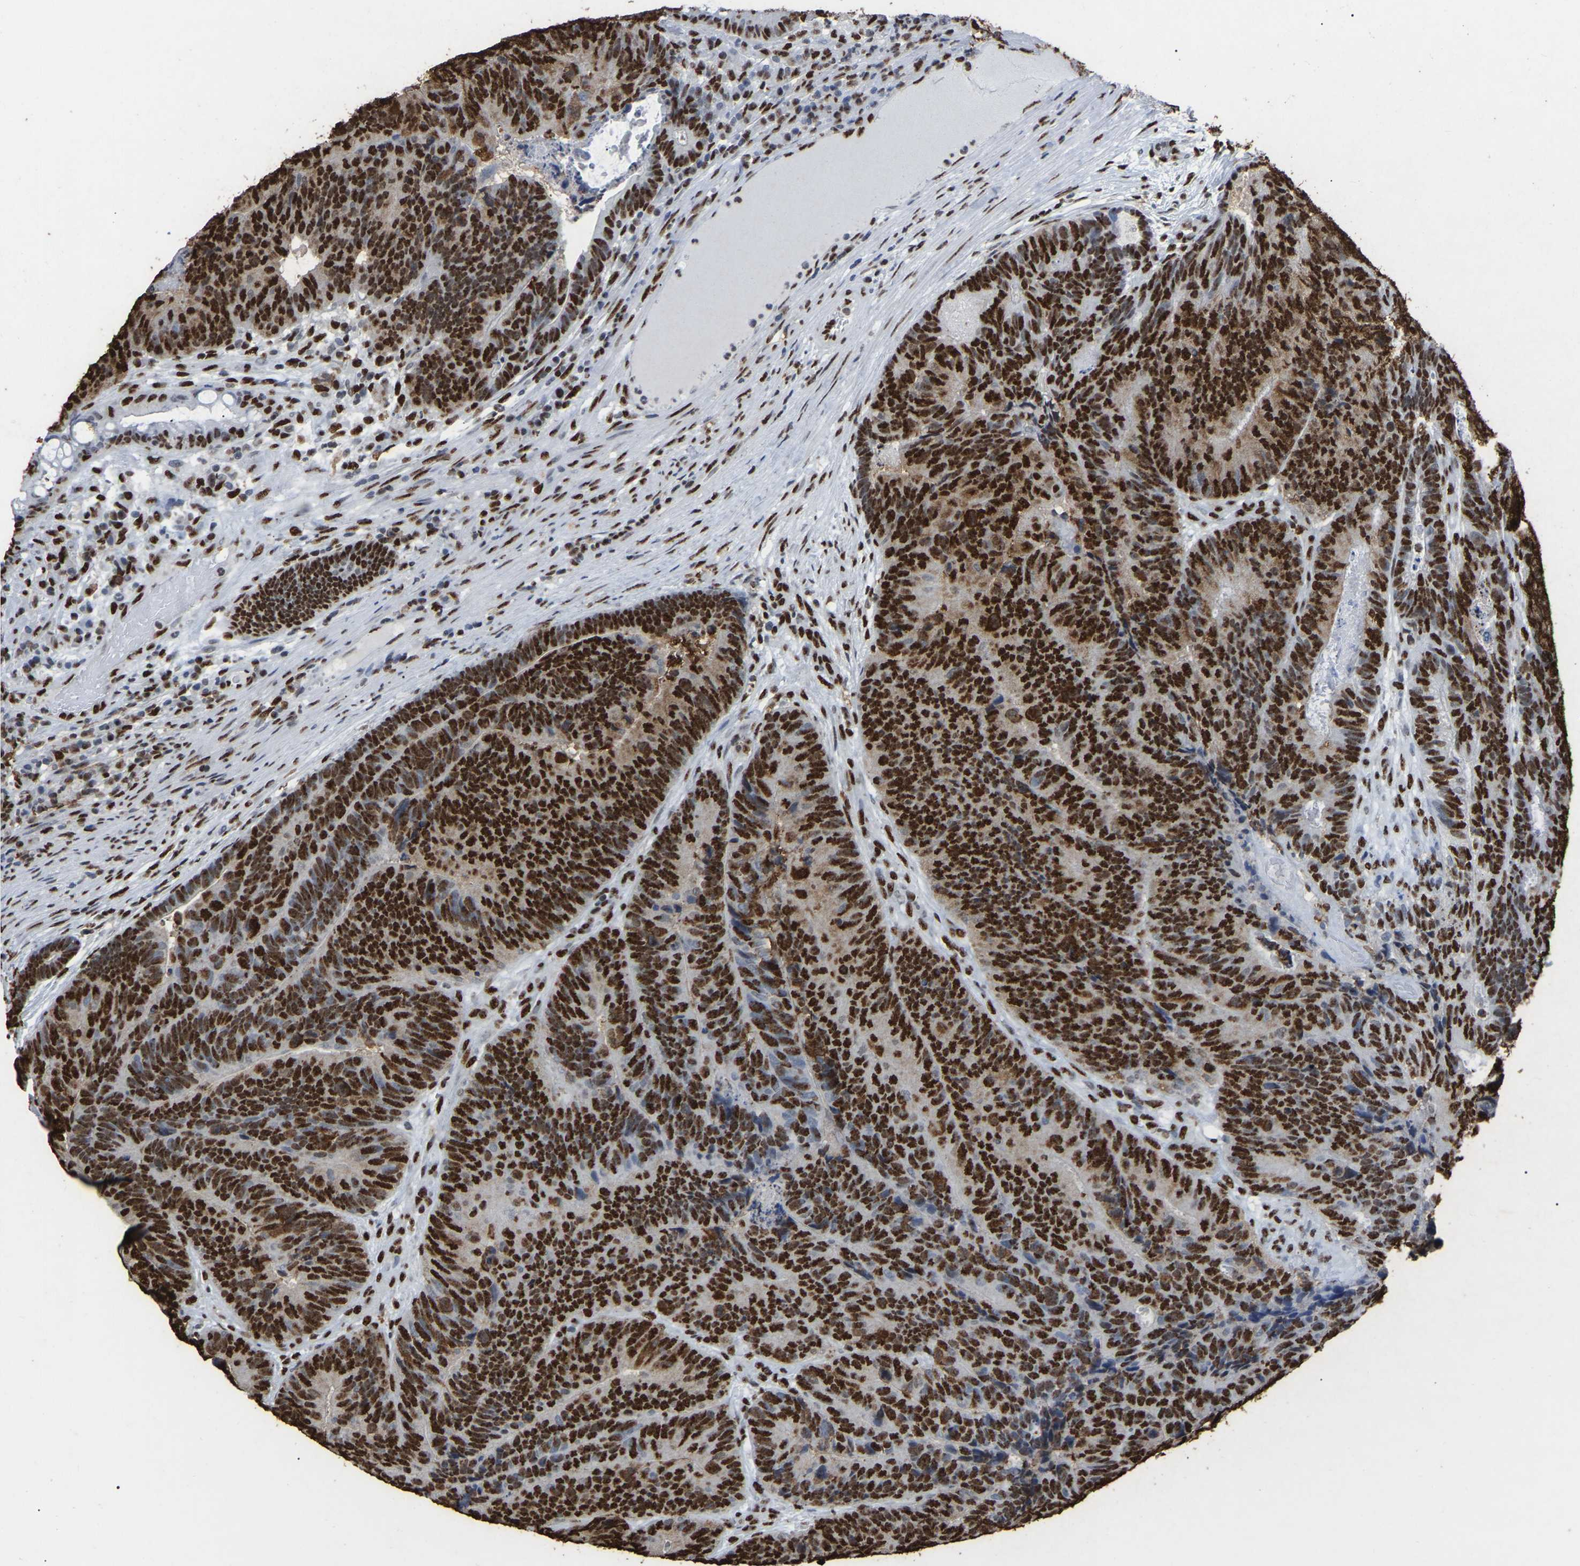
{"staining": {"intensity": "strong", "quantity": ">75%", "location": "nuclear"}, "tissue": "colorectal cancer", "cell_type": "Tumor cells", "image_type": "cancer", "snomed": [{"axis": "morphology", "description": "Adenocarcinoma, NOS"}, {"axis": "topography", "description": "Colon"}], "caption": "Colorectal cancer (adenocarcinoma) stained with a brown dye displays strong nuclear positive staining in about >75% of tumor cells.", "gene": "RBL2", "patient": {"sex": "female", "age": 67}}